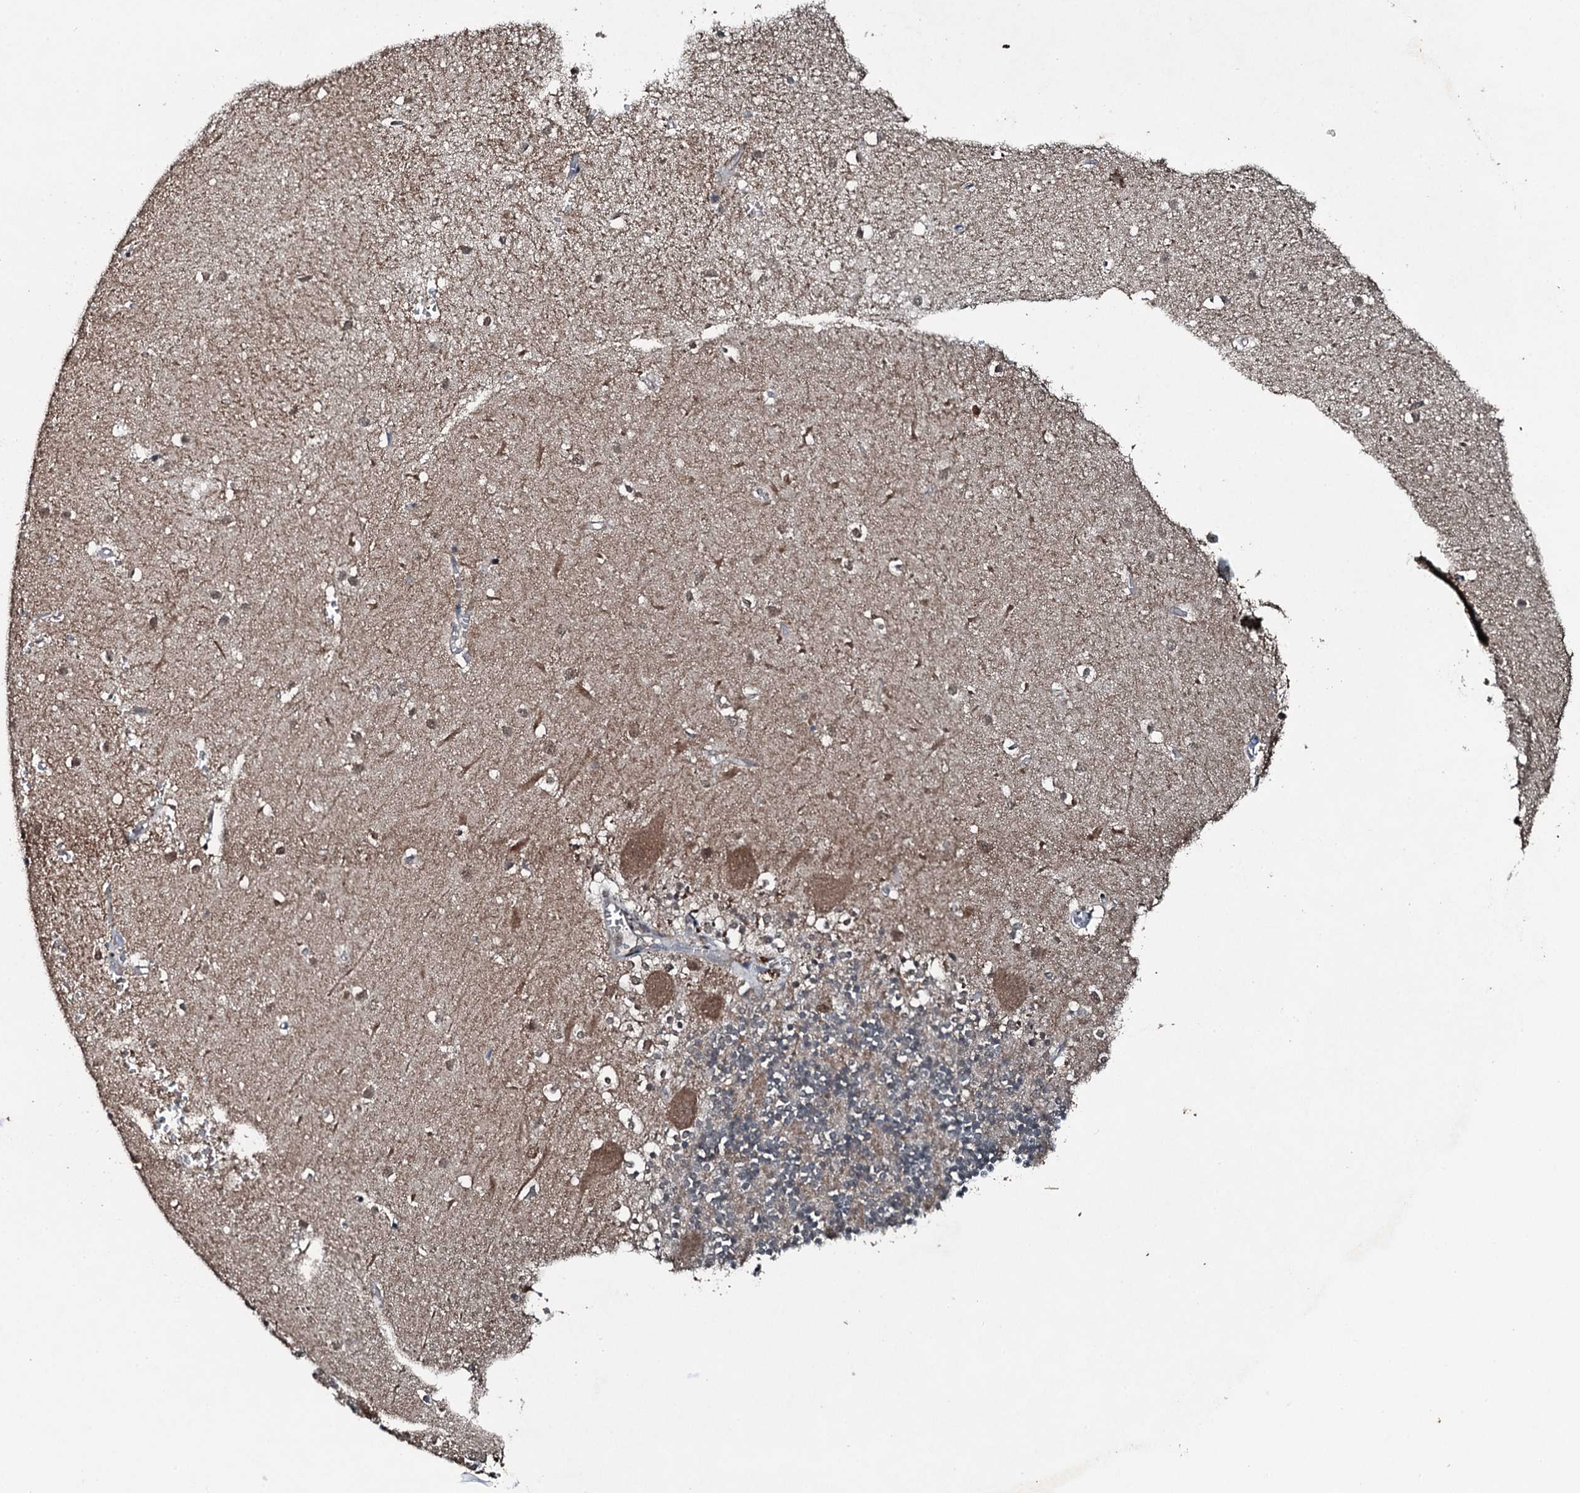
{"staining": {"intensity": "weak", "quantity": "25%-75%", "location": "cytoplasmic/membranous"}, "tissue": "cerebellum", "cell_type": "Cells in granular layer", "image_type": "normal", "snomed": [{"axis": "morphology", "description": "Normal tissue, NOS"}, {"axis": "topography", "description": "Cerebellum"}], "caption": "Cerebellum stained for a protein (brown) exhibits weak cytoplasmic/membranous positive positivity in about 25%-75% of cells in granular layer.", "gene": "UBXN6", "patient": {"sex": "male", "age": 54}}